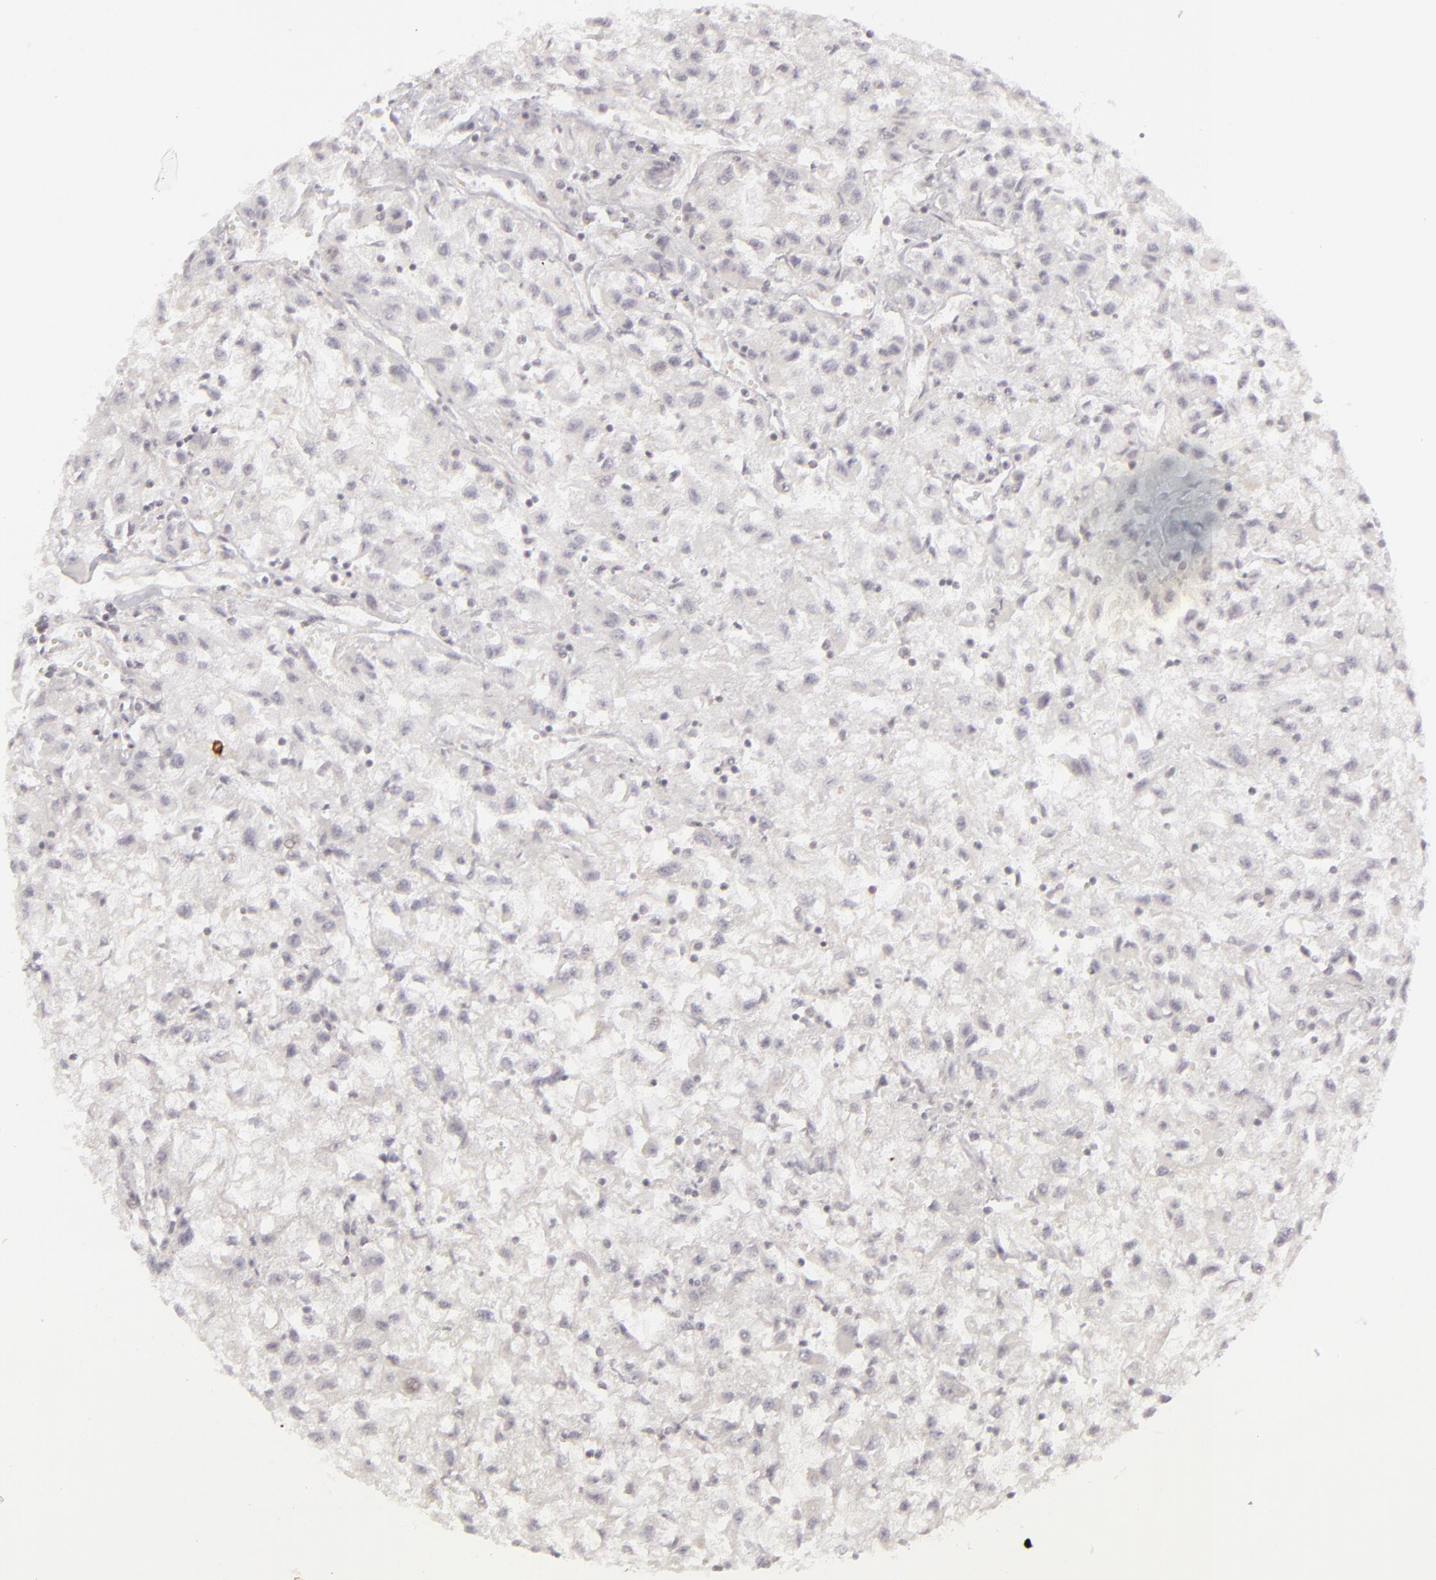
{"staining": {"intensity": "negative", "quantity": "none", "location": "none"}, "tissue": "renal cancer", "cell_type": "Tumor cells", "image_type": "cancer", "snomed": [{"axis": "morphology", "description": "Adenocarcinoma, NOS"}, {"axis": "topography", "description": "Kidney"}], "caption": "The IHC image has no significant expression in tumor cells of adenocarcinoma (renal) tissue. The staining is performed using DAB brown chromogen with nuclei counter-stained in using hematoxylin.", "gene": "SIX1", "patient": {"sex": "male", "age": 59}}